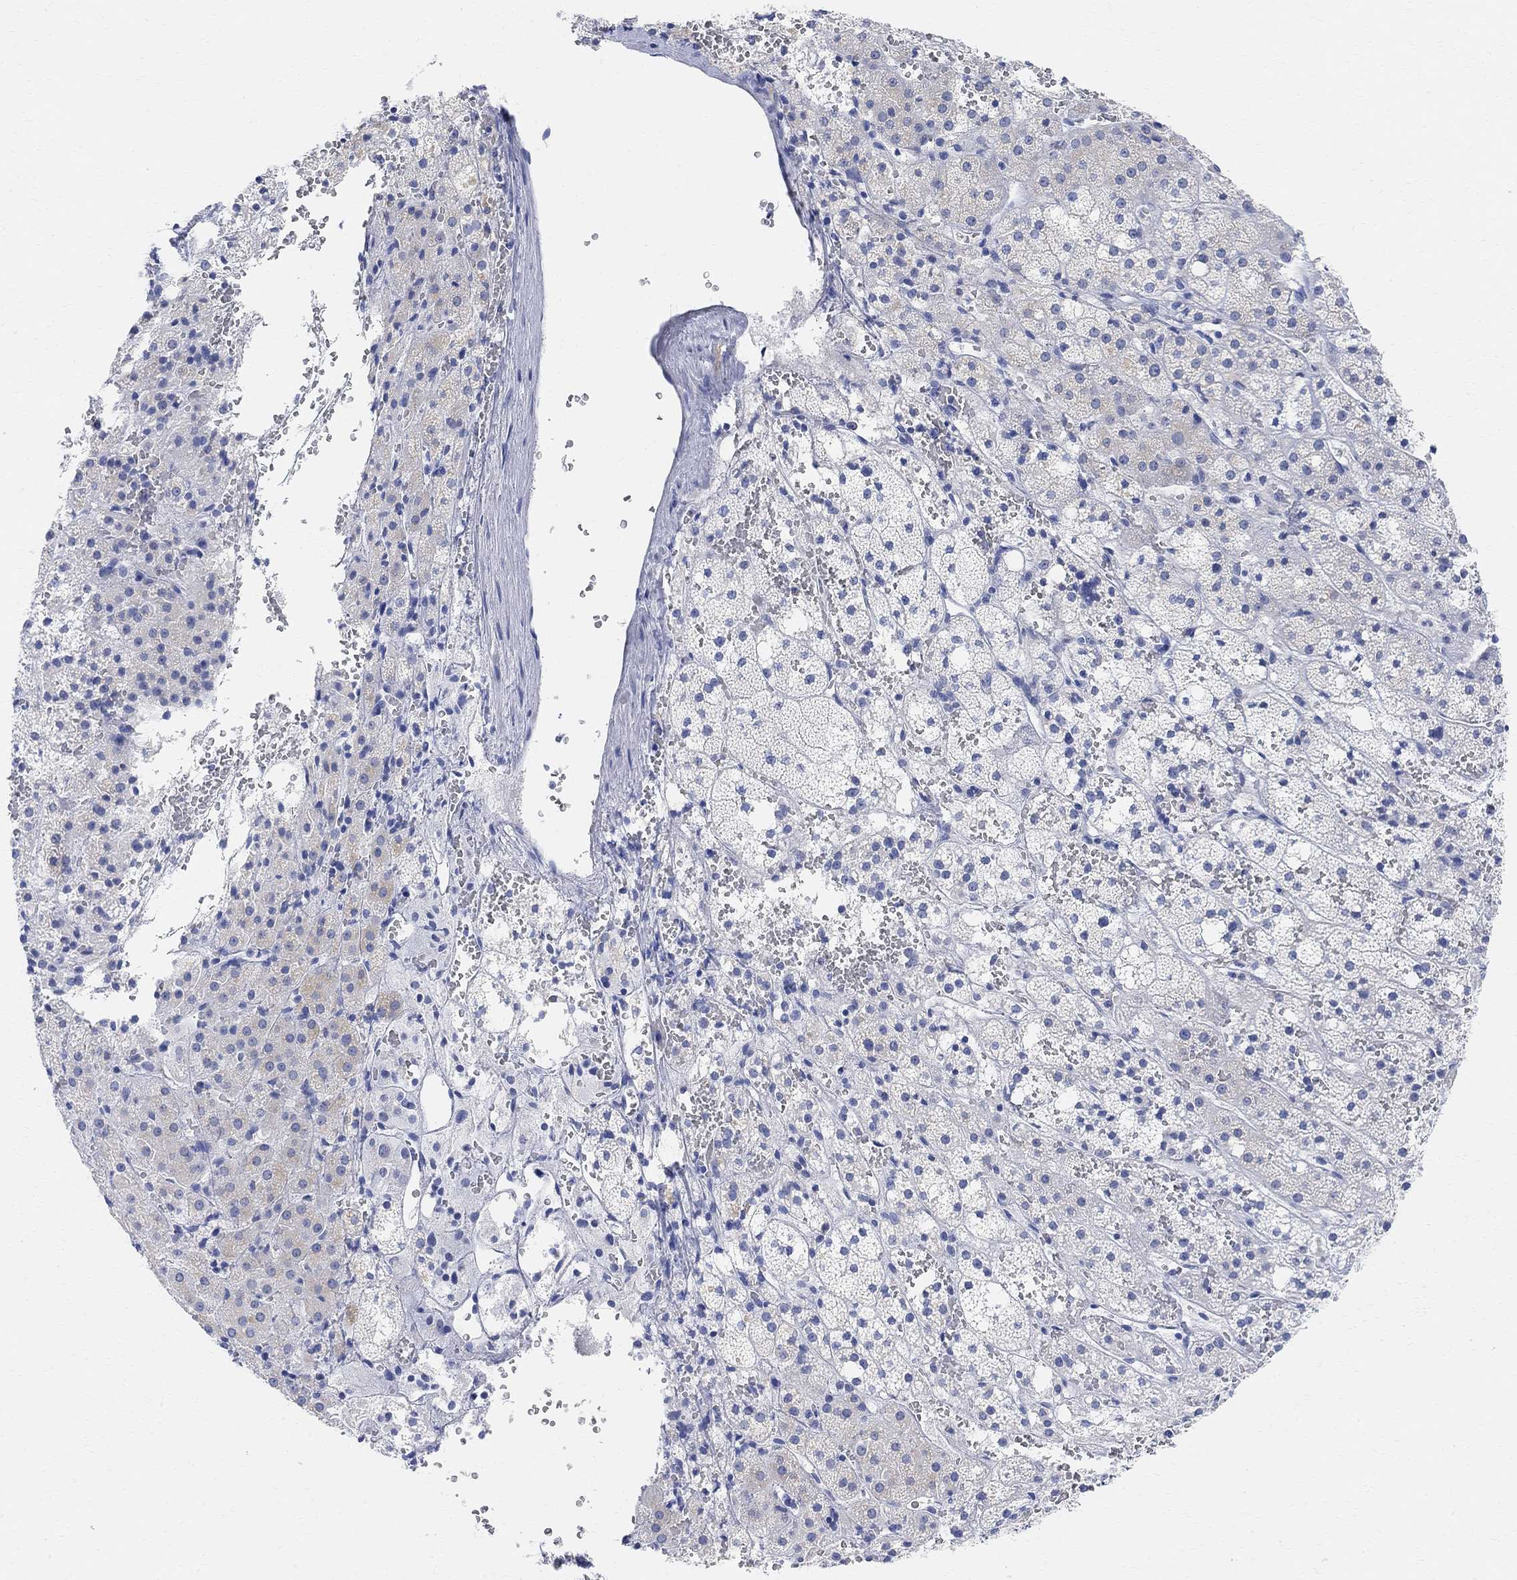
{"staining": {"intensity": "negative", "quantity": "none", "location": "none"}, "tissue": "adrenal gland", "cell_type": "Glandular cells", "image_type": "normal", "snomed": [{"axis": "morphology", "description": "Normal tissue, NOS"}, {"axis": "topography", "description": "Adrenal gland"}], "caption": "Immunohistochemistry (IHC) photomicrograph of unremarkable adrenal gland stained for a protein (brown), which displays no expression in glandular cells.", "gene": "RETNLB", "patient": {"sex": "male", "age": 53}}